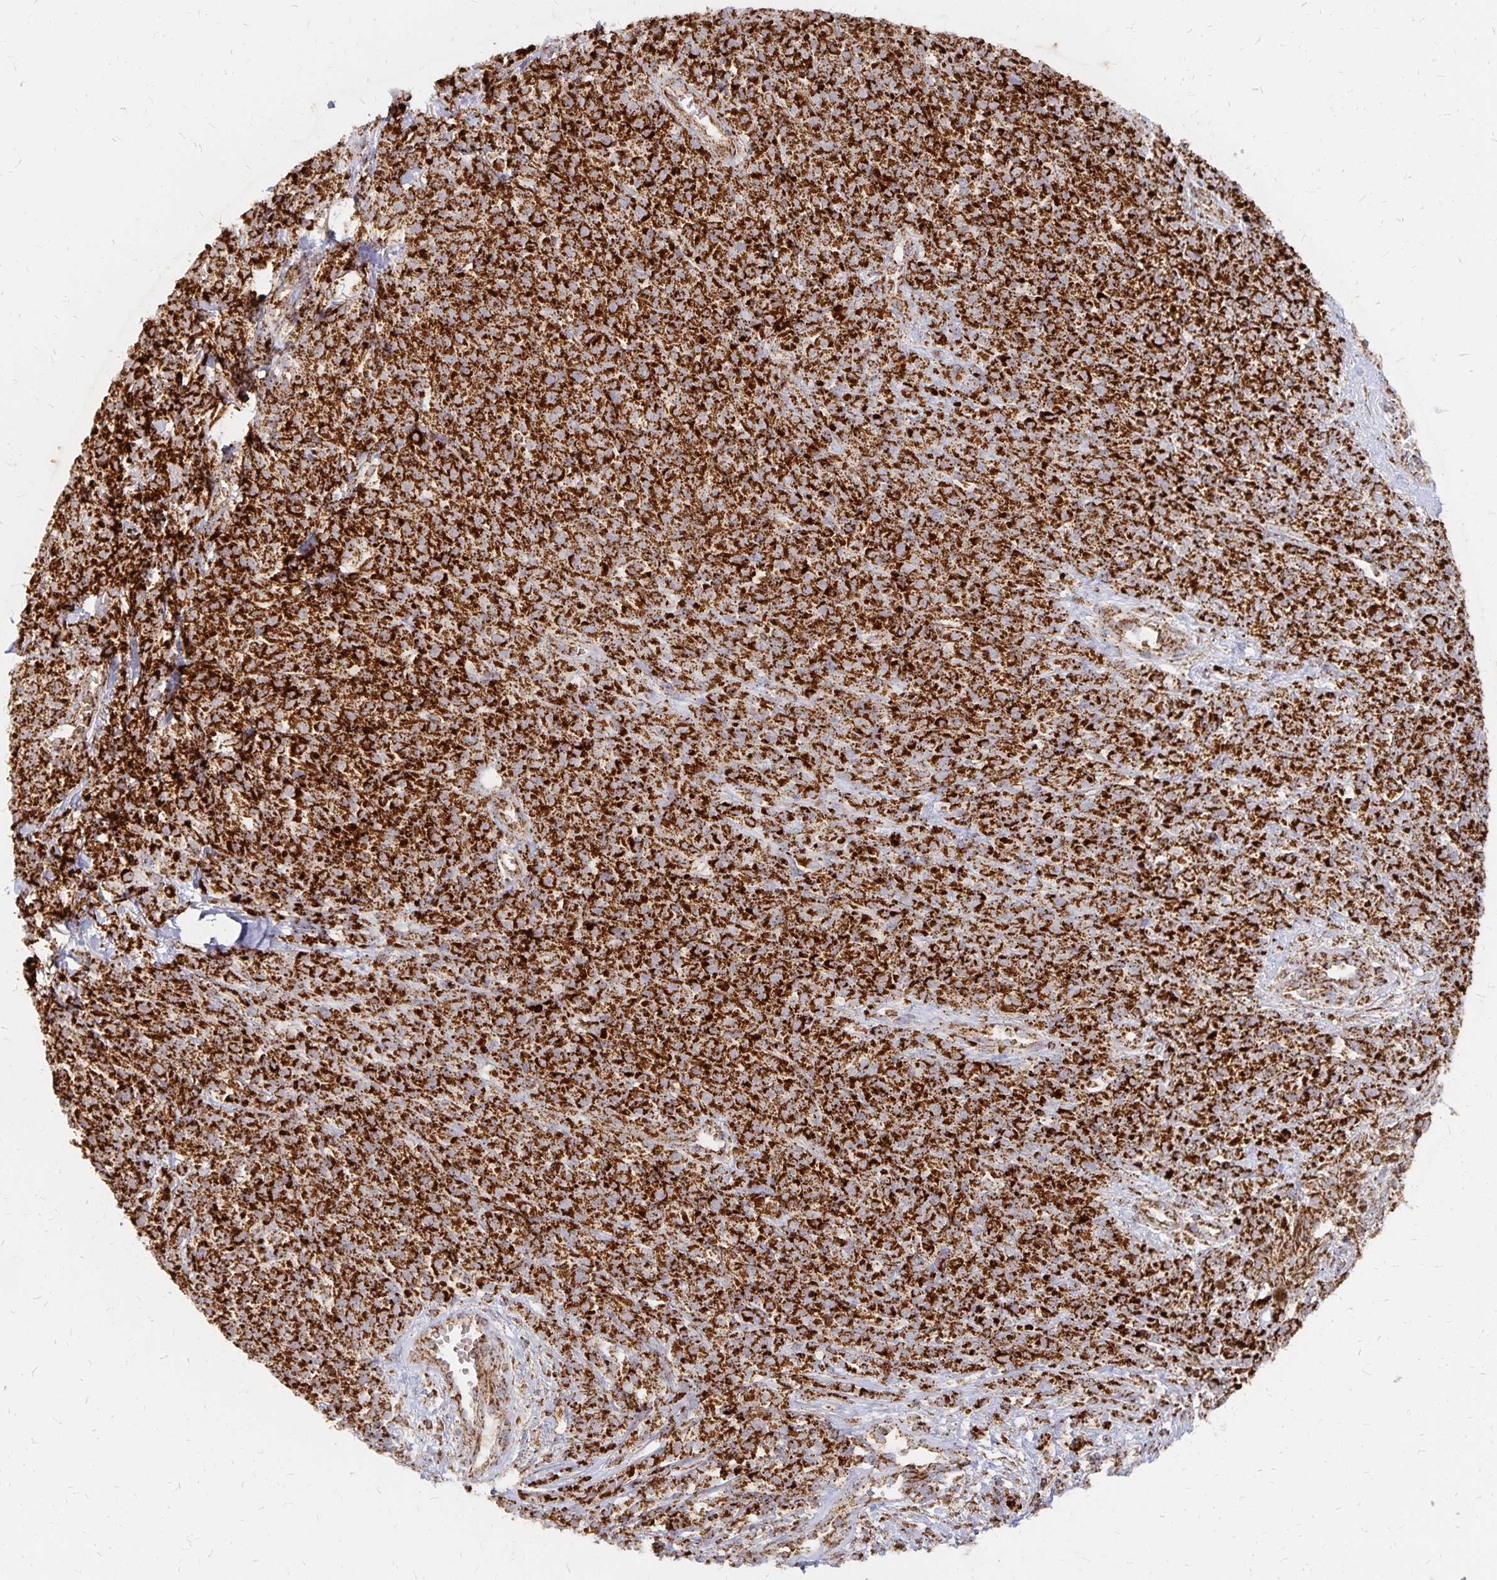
{"staining": {"intensity": "strong", "quantity": ">75%", "location": "cytoplasmic/membranous"}, "tissue": "melanoma", "cell_type": "Tumor cells", "image_type": "cancer", "snomed": [{"axis": "morphology", "description": "Malignant melanoma, NOS"}, {"axis": "topography", "description": "Skin"}, {"axis": "topography", "description": "Skin of trunk"}], "caption": "This micrograph shows immunohistochemistry staining of melanoma, with high strong cytoplasmic/membranous staining in approximately >75% of tumor cells.", "gene": "STOML2", "patient": {"sex": "male", "age": 74}}